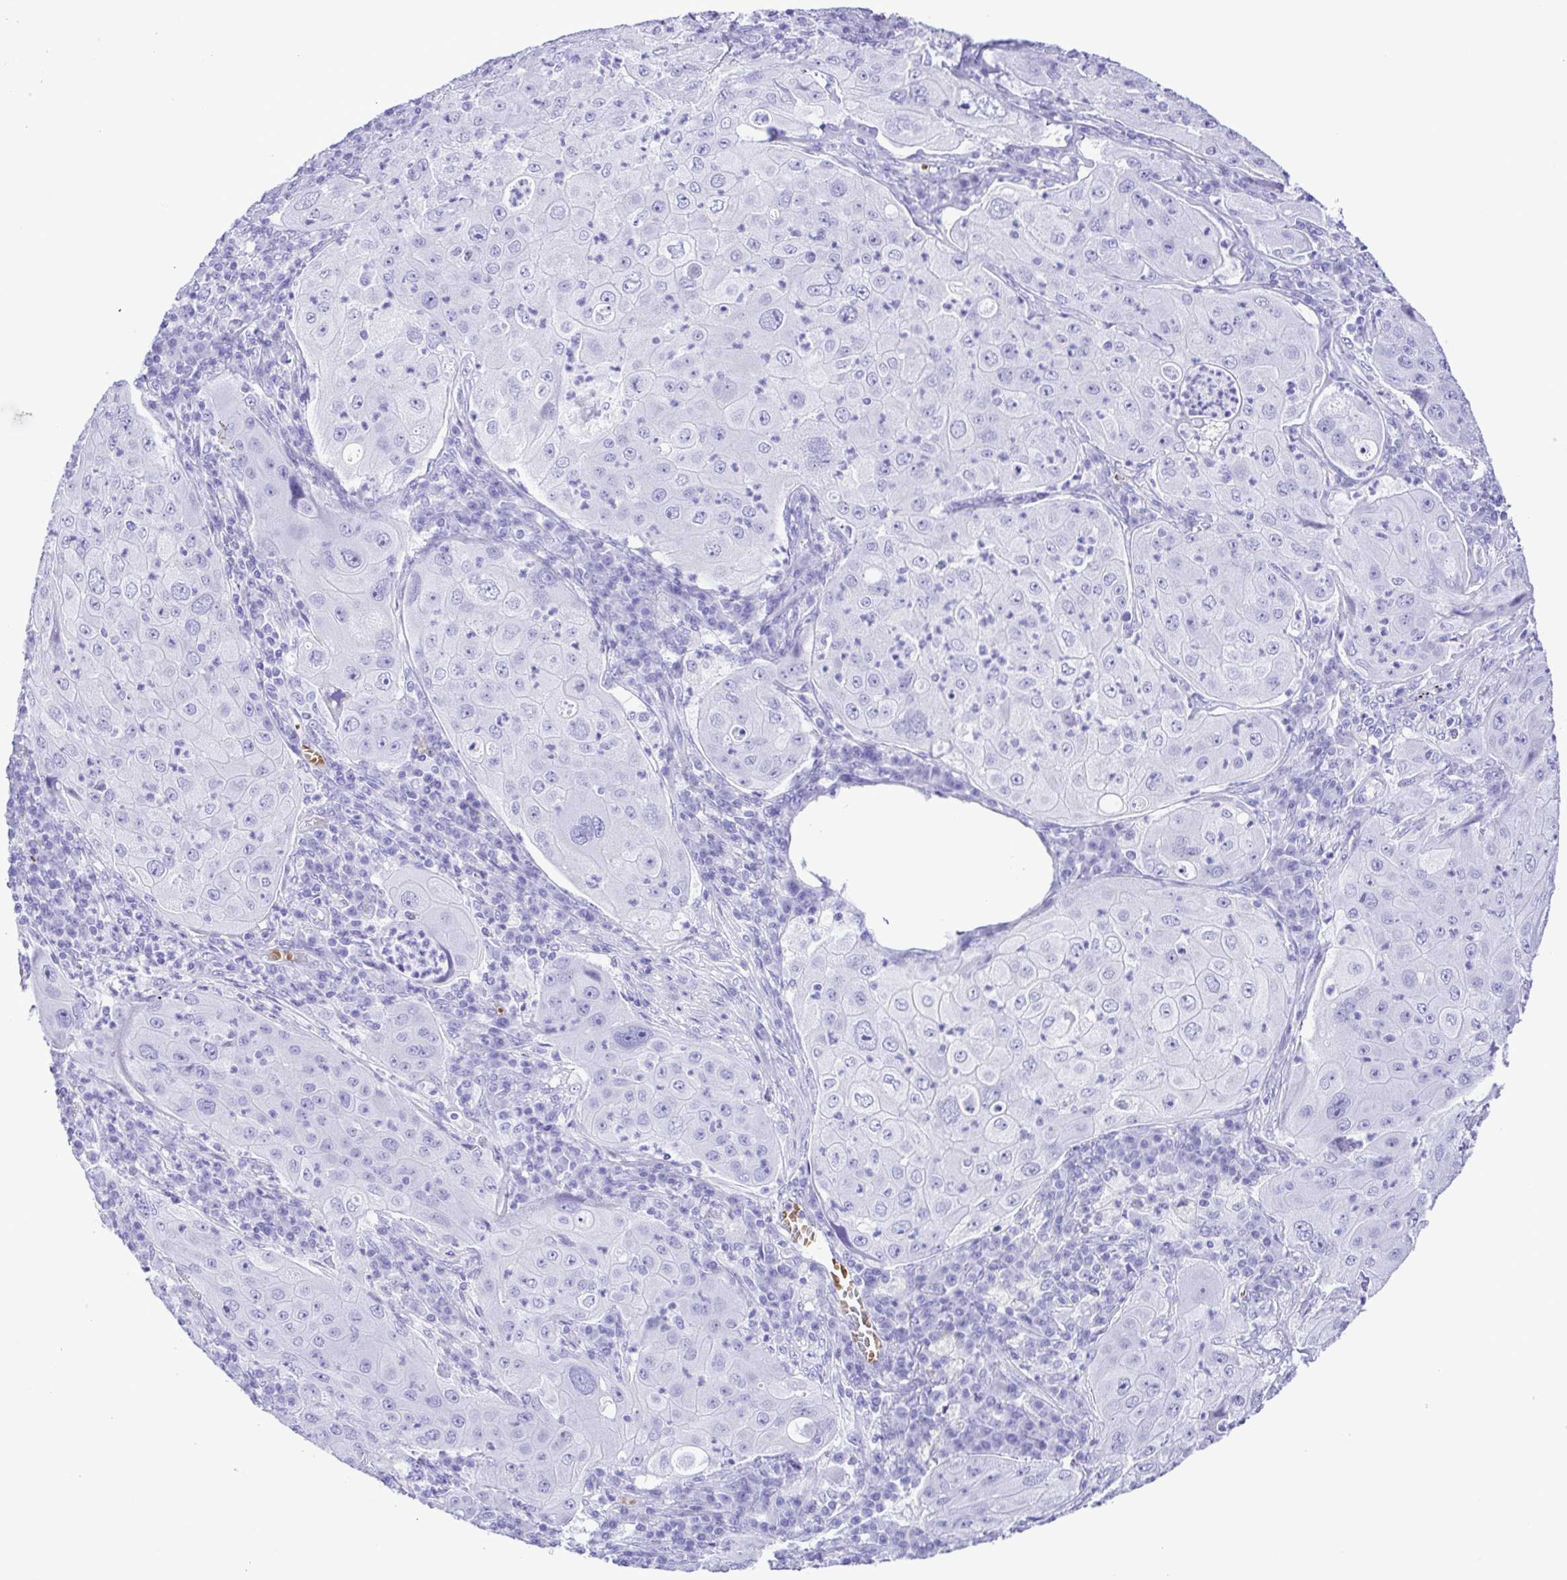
{"staining": {"intensity": "negative", "quantity": "none", "location": "none"}, "tissue": "lung cancer", "cell_type": "Tumor cells", "image_type": "cancer", "snomed": [{"axis": "morphology", "description": "Squamous cell carcinoma, NOS"}, {"axis": "topography", "description": "Lung"}], "caption": "Human lung cancer (squamous cell carcinoma) stained for a protein using IHC shows no positivity in tumor cells.", "gene": "SYT1", "patient": {"sex": "female", "age": 59}}